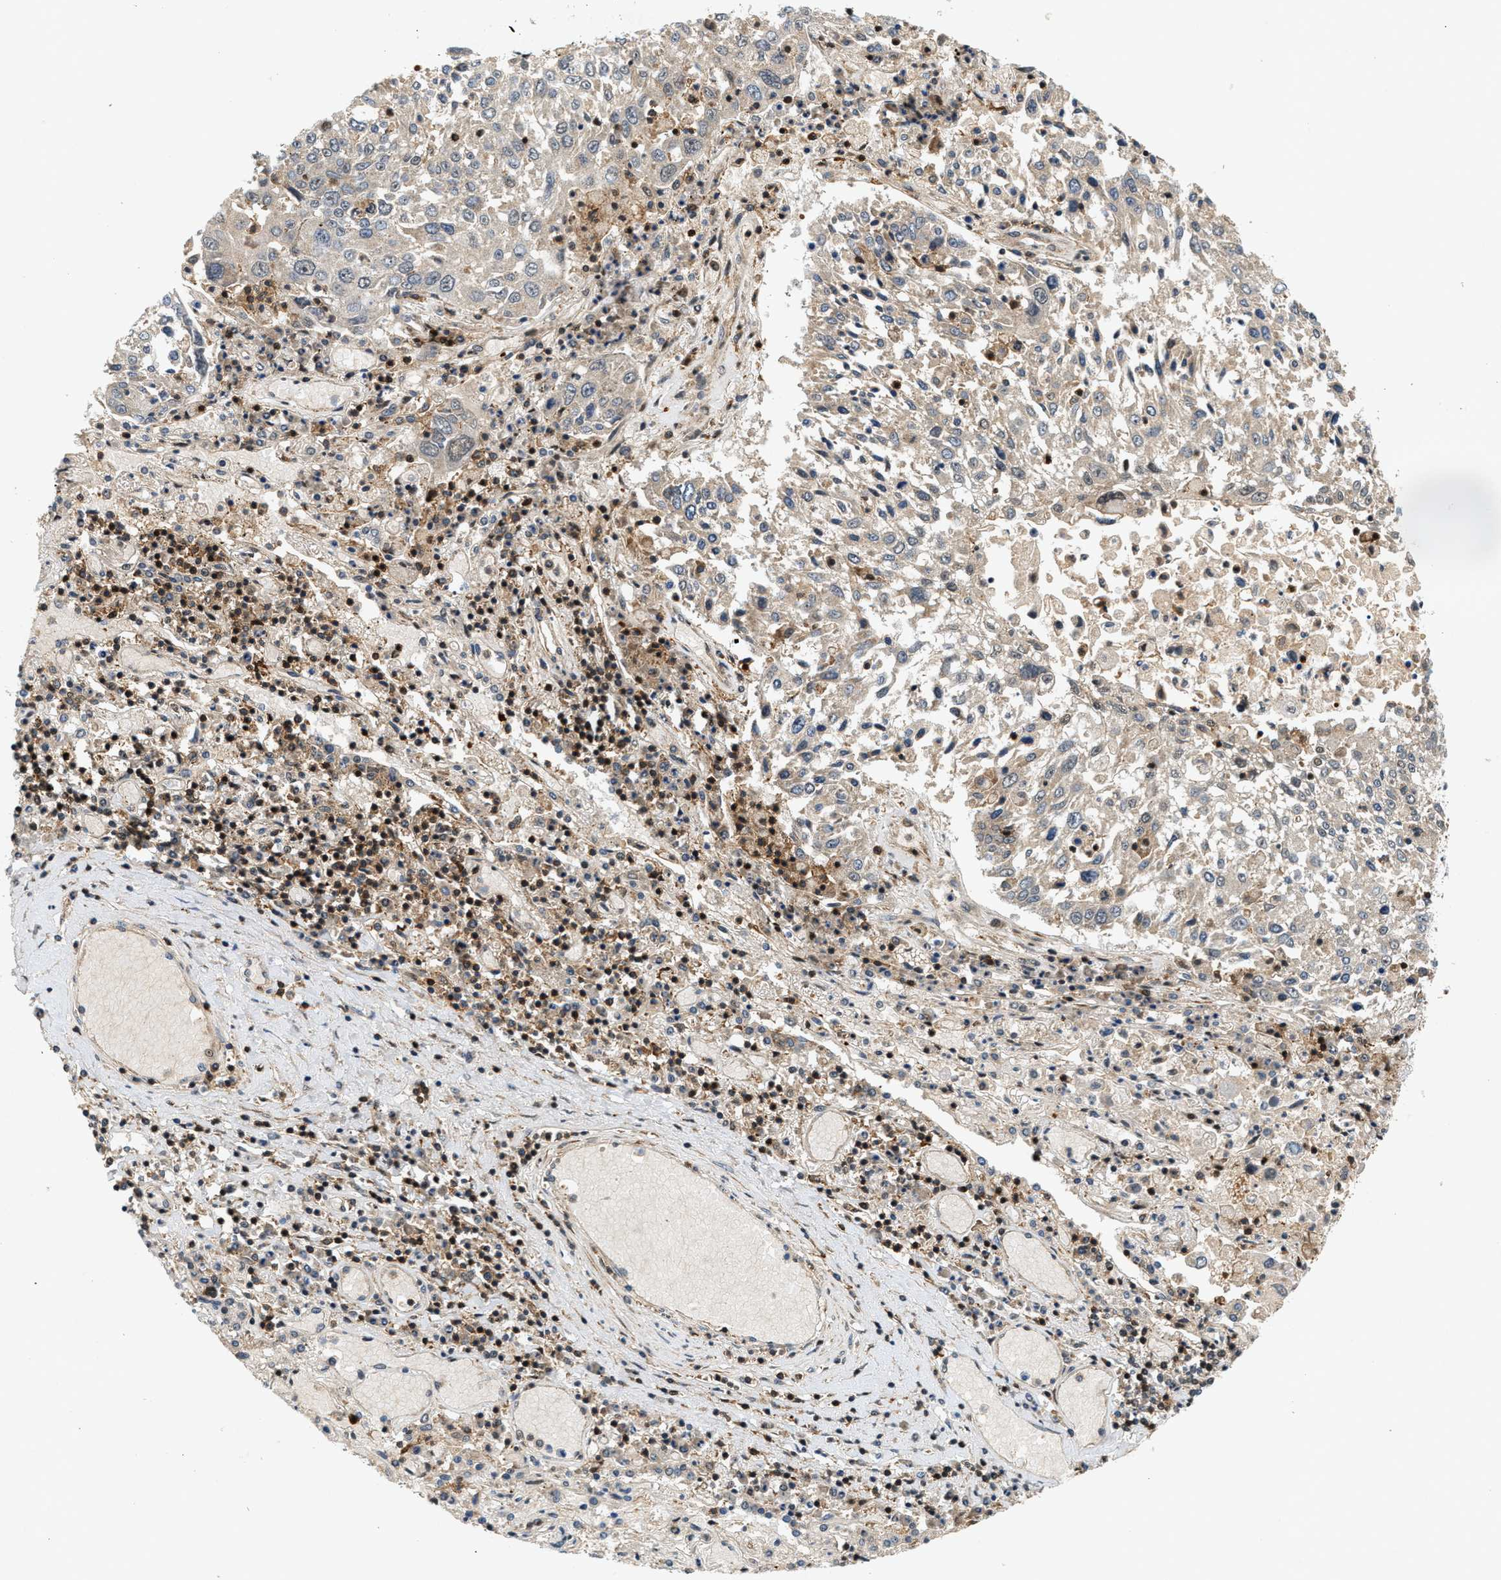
{"staining": {"intensity": "weak", "quantity": "25%-75%", "location": "nuclear"}, "tissue": "lung cancer", "cell_type": "Tumor cells", "image_type": "cancer", "snomed": [{"axis": "morphology", "description": "Squamous cell carcinoma, NOS"}, {"axis": "topography", "description": "Lung"}], "caption": "Immunohistochemical staining of lung cancer (squamous cell carcinoma) displays low levels of weak nuclear protein positivity in about 25%-75% of tumor cells.", "gene": "SAMD9", "patient": {"sex": "male", "age": 65}}